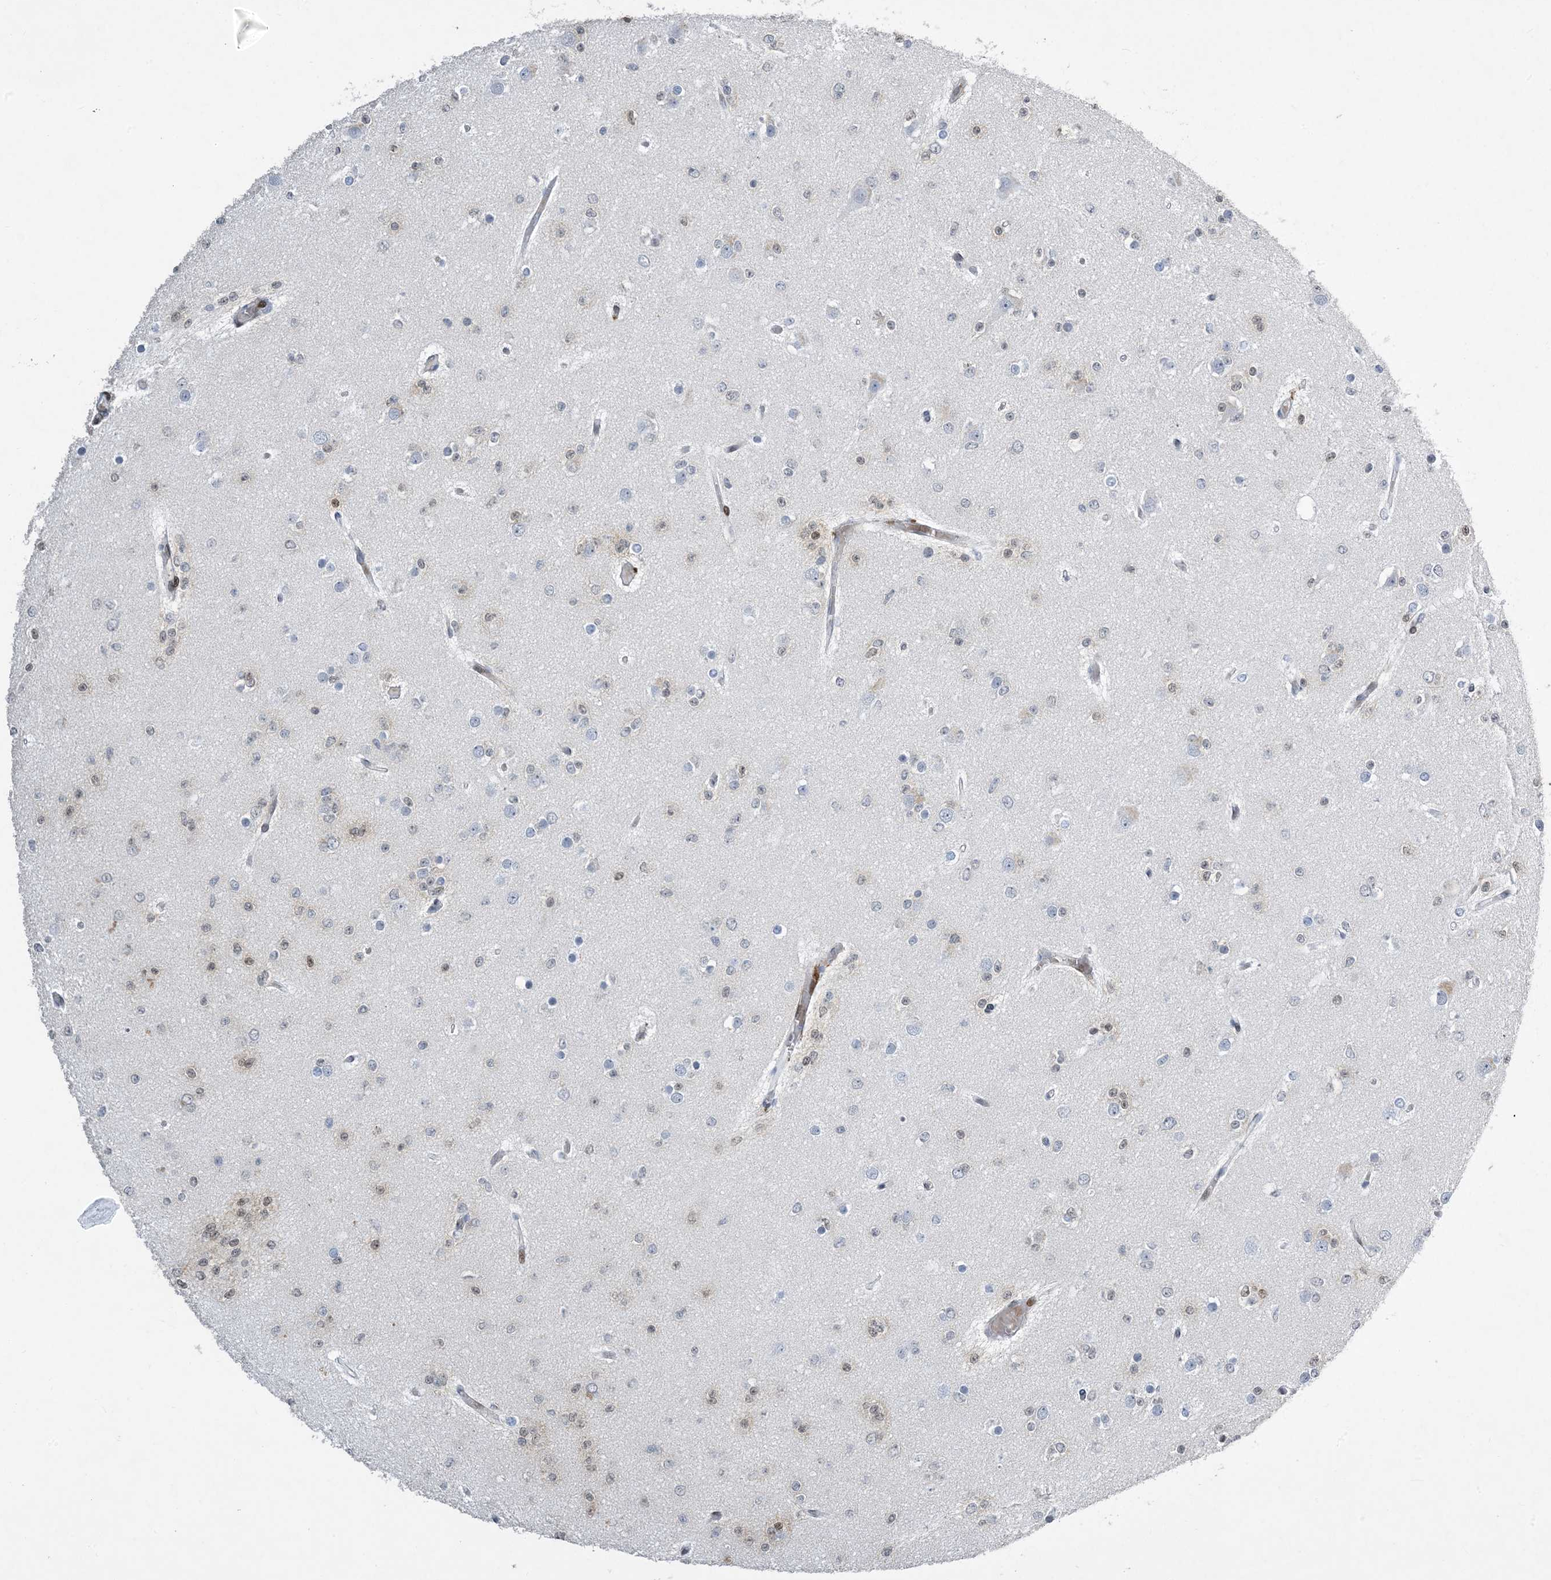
{"staining": {"intensity": "negative", "quantity": "none", "location": "none"}, "tissue": "glioma", "cell_type": "Tumor cells", "image_type": "cancer", "snomed": [{"axis": "morphology", "description": "Glioma, malignant, Low grade"}, {"axis": "topography", "description": "Brain"}], "caption": "Immunohistochemistry (IHC) of human malignant glioma (low-grade) displays no expression in tumor cells.", "gene": "SLC25A53", "patient": {"sex": "female", "age": 22}}